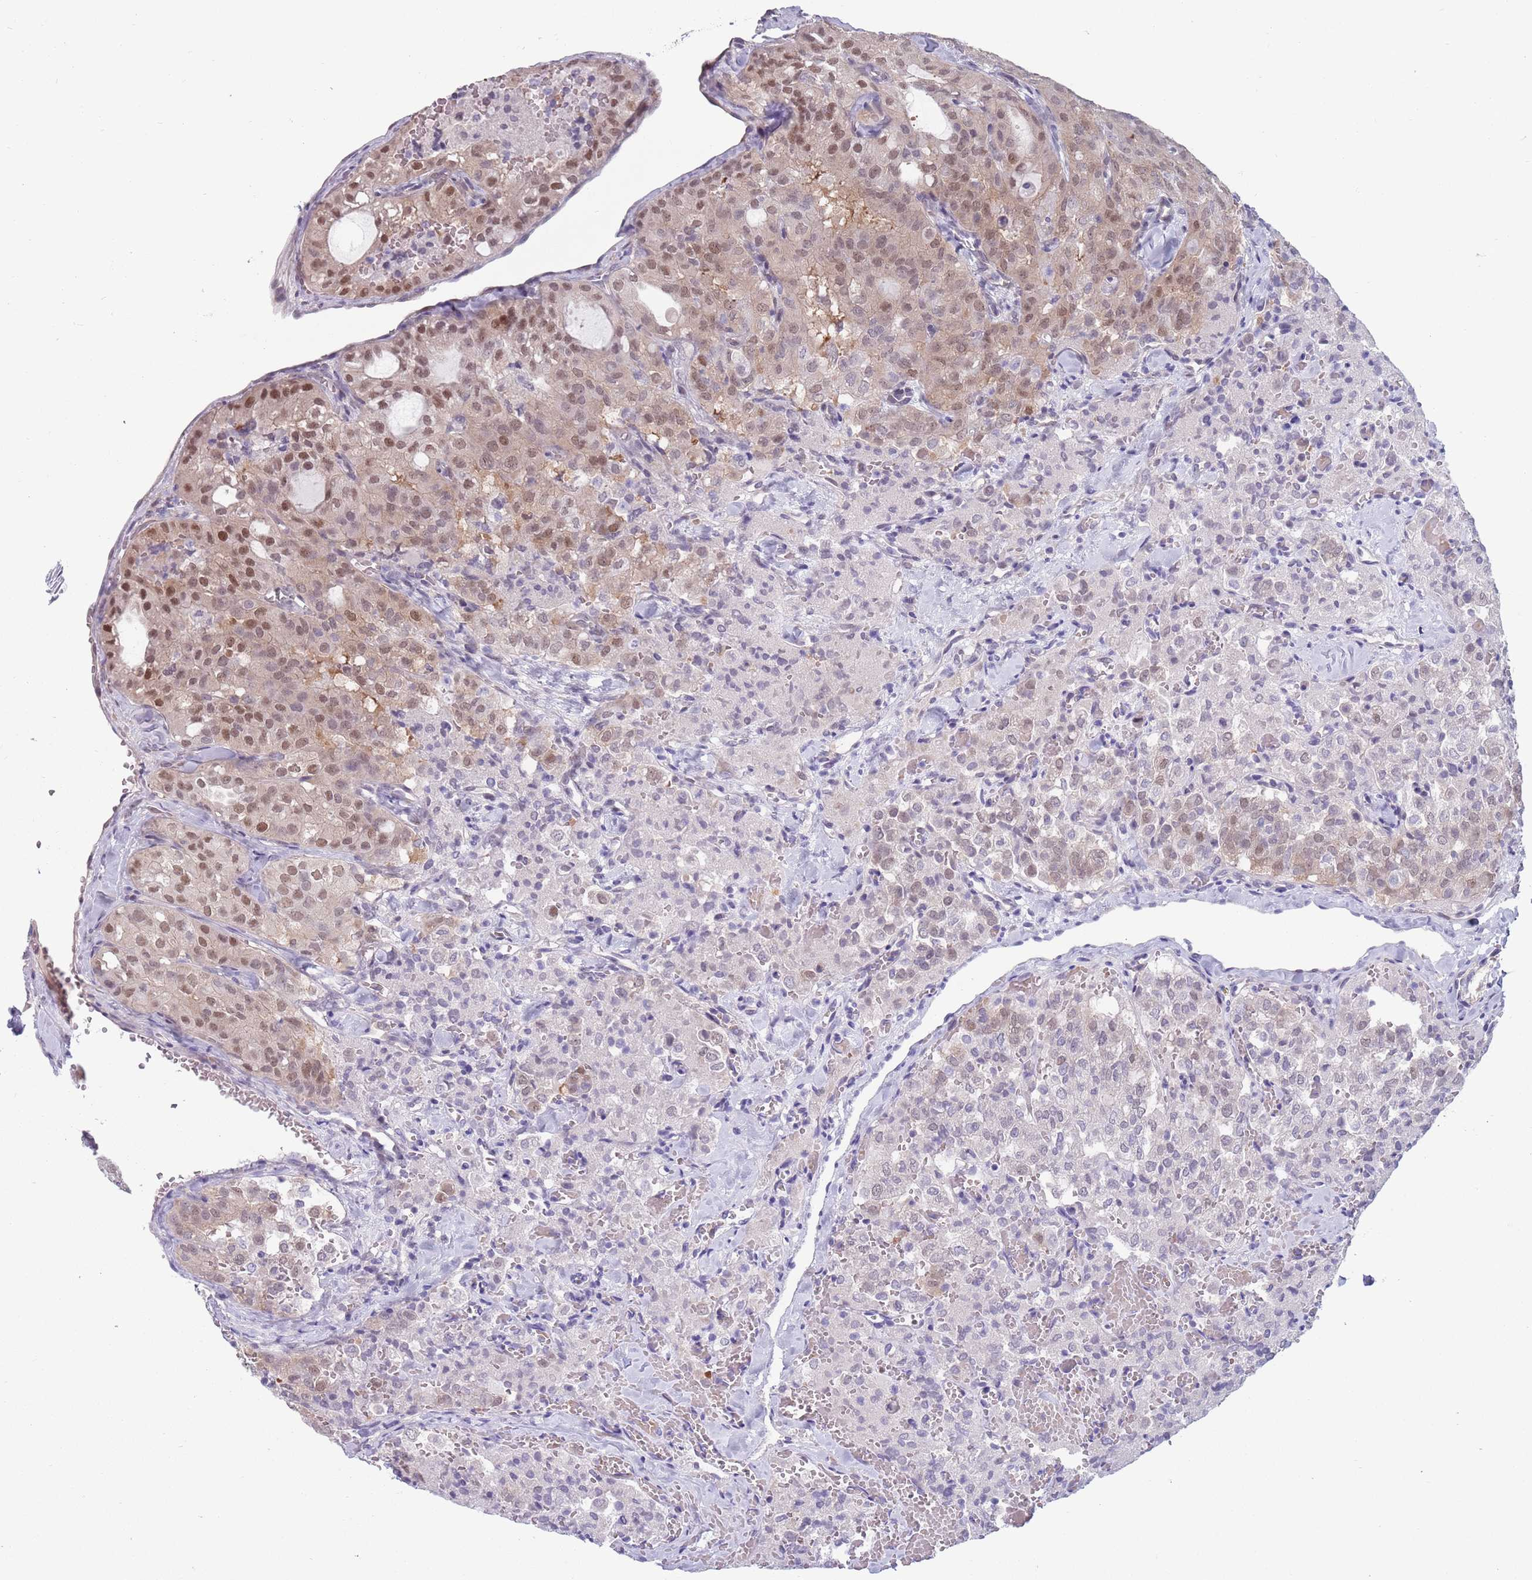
{"staining": {"intensity": "weak", "quantity": "25%-75%", "location": "cytoplasmic/membranous,nuclear"}, "tissue": "thyroid cancer", "cell_type": "Tumor cells", "image_type": "cancer", "snomed": [{"axis": "morphology", "description": "Follicular adenoma carcinoma, NOS"}, {"axis": "topography", "description": "Thyroid gland"}], "caption": "Brown immunohistochemical staining in thyroid cancer shows weak cytoplasmic/membranous and nuclear positivity in approximately 25%-75% of tumor cells. (Stains: DAB (3,3'-diaminobenzidine) in brown, nuclei in blue, Microscopy: brightfield microscopy at high magnification).", "gene": "CLNS1A", "patient": {"sex": "male", "age": 75}}